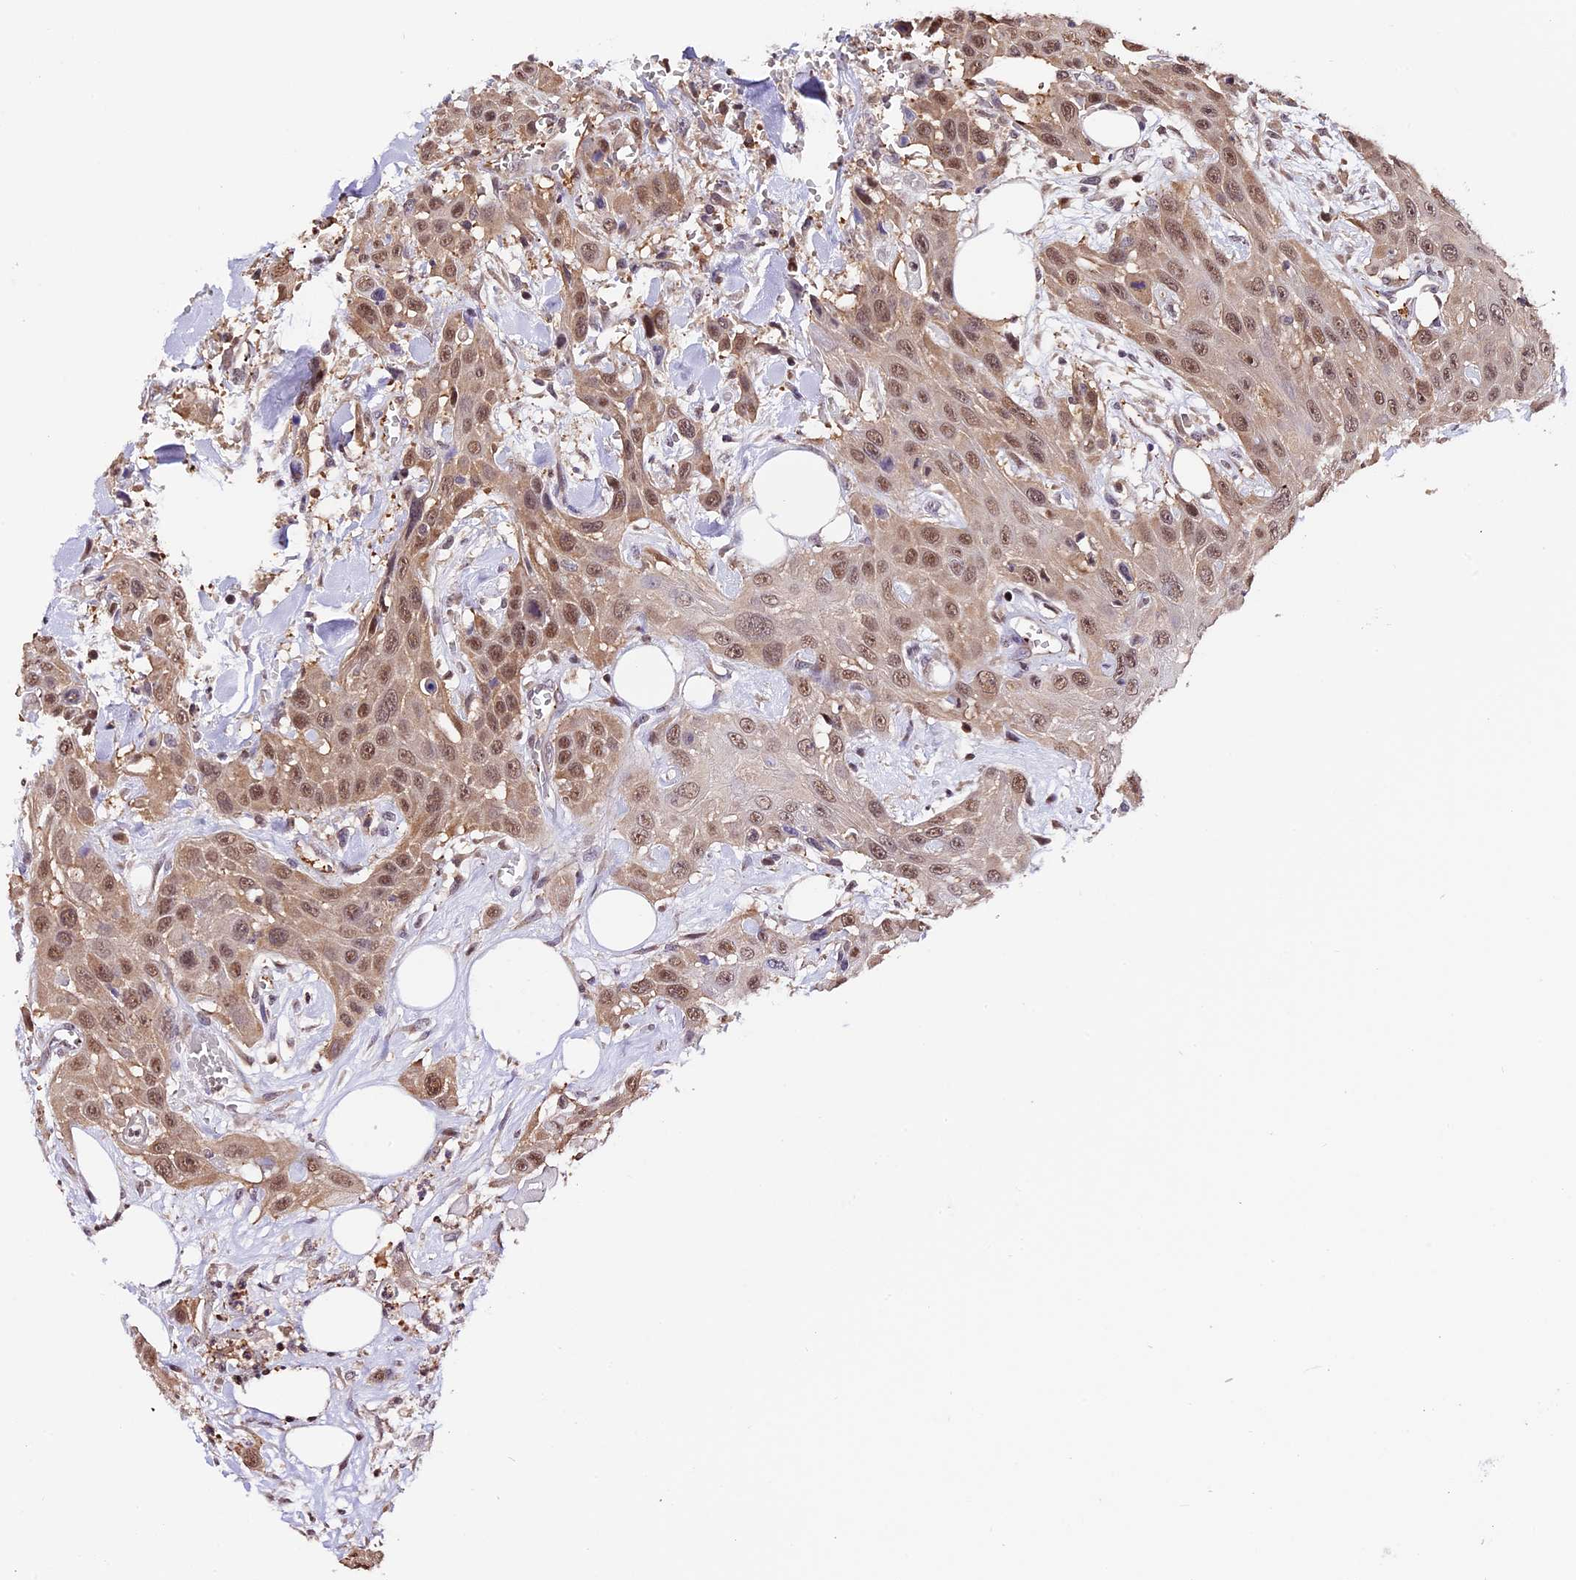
{"staining": {"intensity": "moderate", "quantity": ">75%", "location": "cytoplasmic/membranous,nuclear"}, "tissue": "head and neck cancer", "cell_type": "Tumor cells", "image_type": "cancer", "snomed": [{"axis": "morphology", "description": "Squamous cell carcinoma, NOS"}, {"axis": "topography", "description": "Head-Neck"}], "caption": "Immunohistochemical staining of head and neck squamous cell carcinoma exhibits medium levels of moderate cytoplasmic/membranous and nuclear protein staining in about >75% of tumor cells. (DAB = brown stain, brightfield microscopy at high magnification).", "gene": "HERPUD1", "patient": {"sex": "male", "age": 81}}